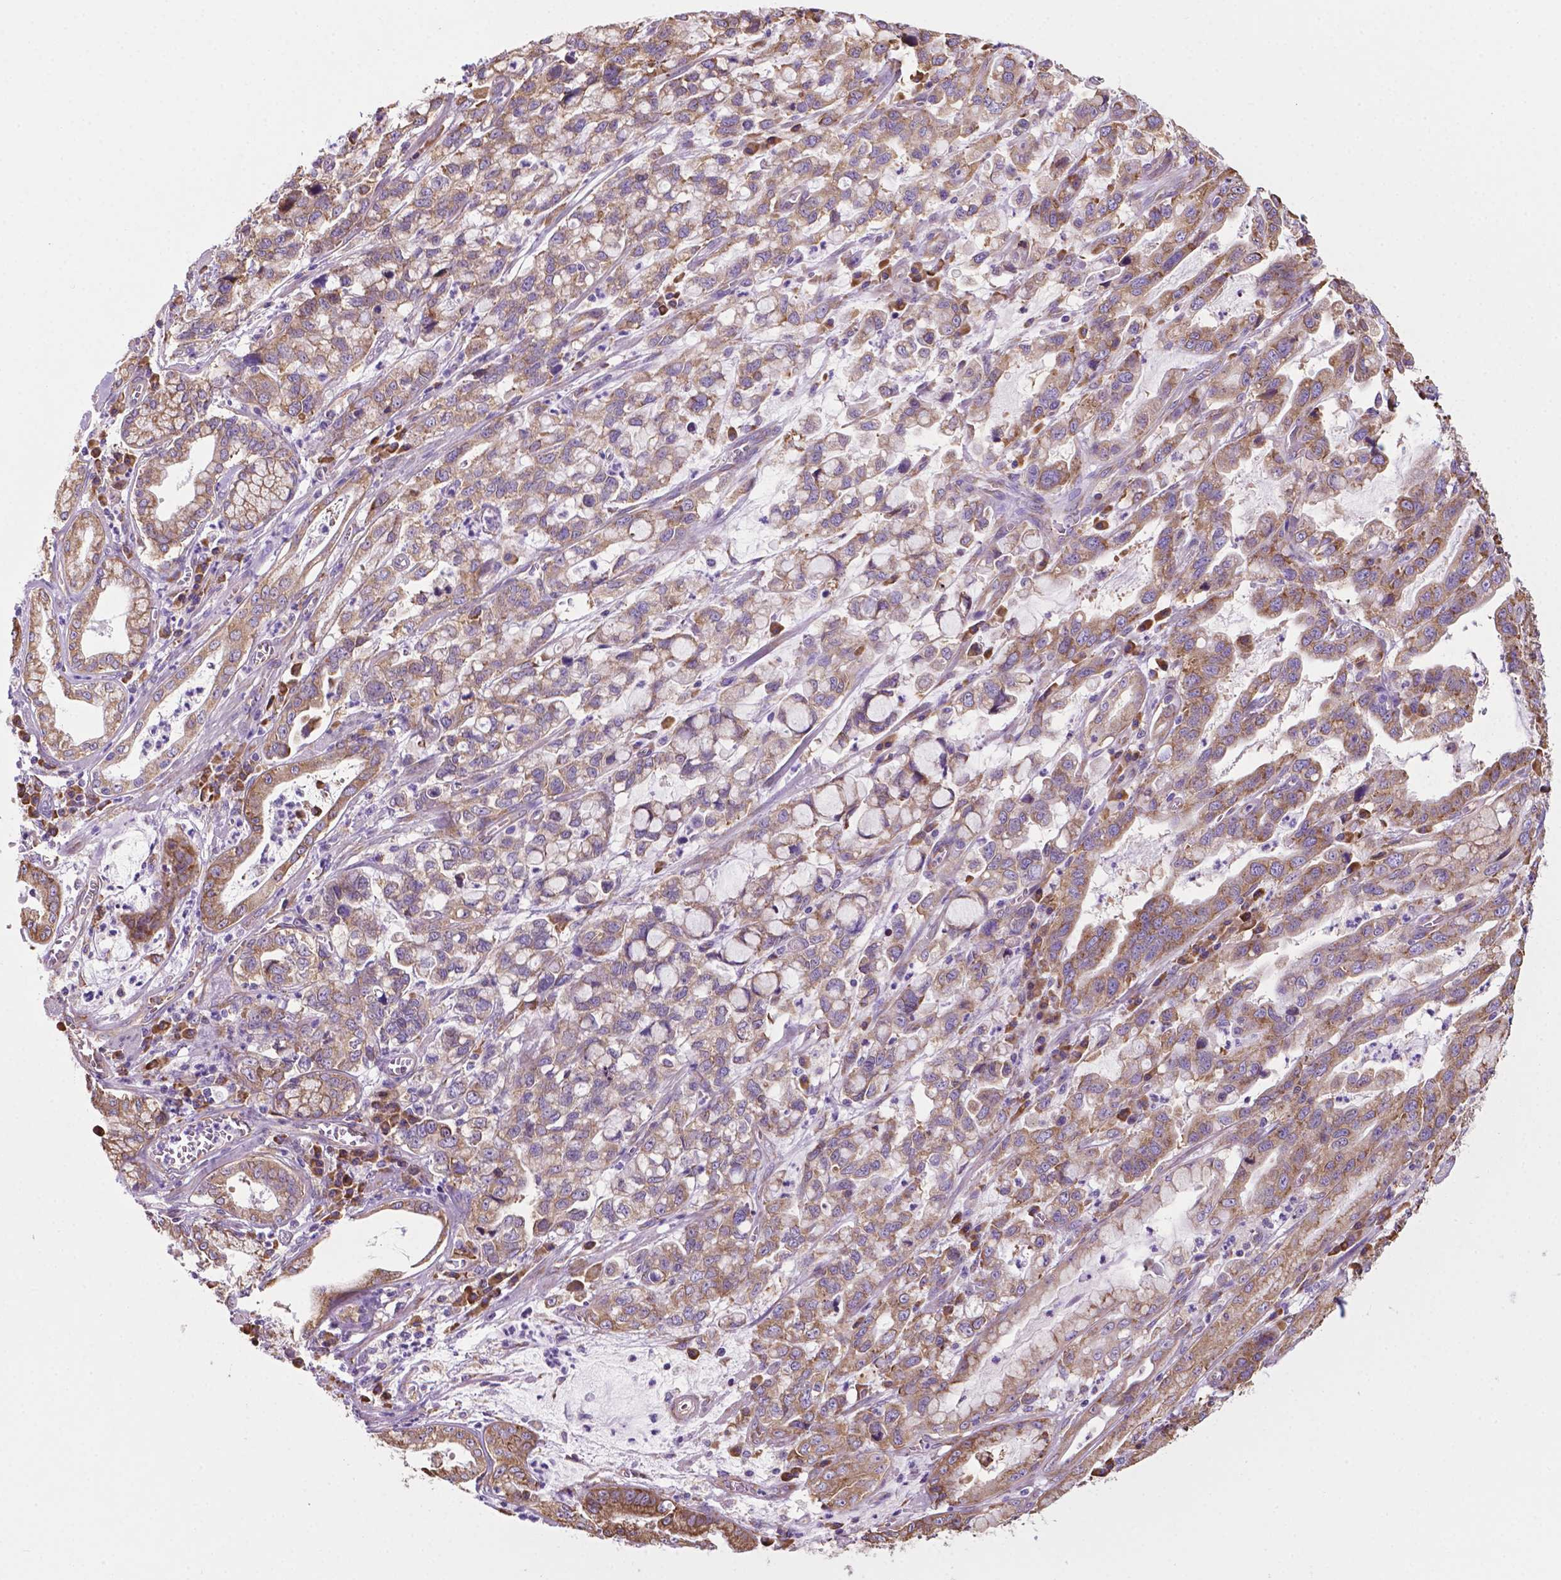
{"staining": {"intensity": "moderate", "quantity": ">75%", "location": "cytoplasmic/membranous"}, "tissue": "stomach cancer", "cell_type": "Tumor cells", "image_type": "cancer", "snomed": [{"axis": "morphology", "description": "Adenocarcinoma, NOS"}, {"axis": "topography", "description": "Stomach, lower"}], "caption": "IHC (DAB) staining of stomach cancer (adenocarcinoma) demonstrates moderate cytoplasmic/membranous protein expression in about >75% of tumor cells. Using DAB (brown) and hematoxylin (blue) stains, captured at high magnification using brightfield microscopy.", "gene": "RPL29", "patient": {"sex": "female", "age": 76}}